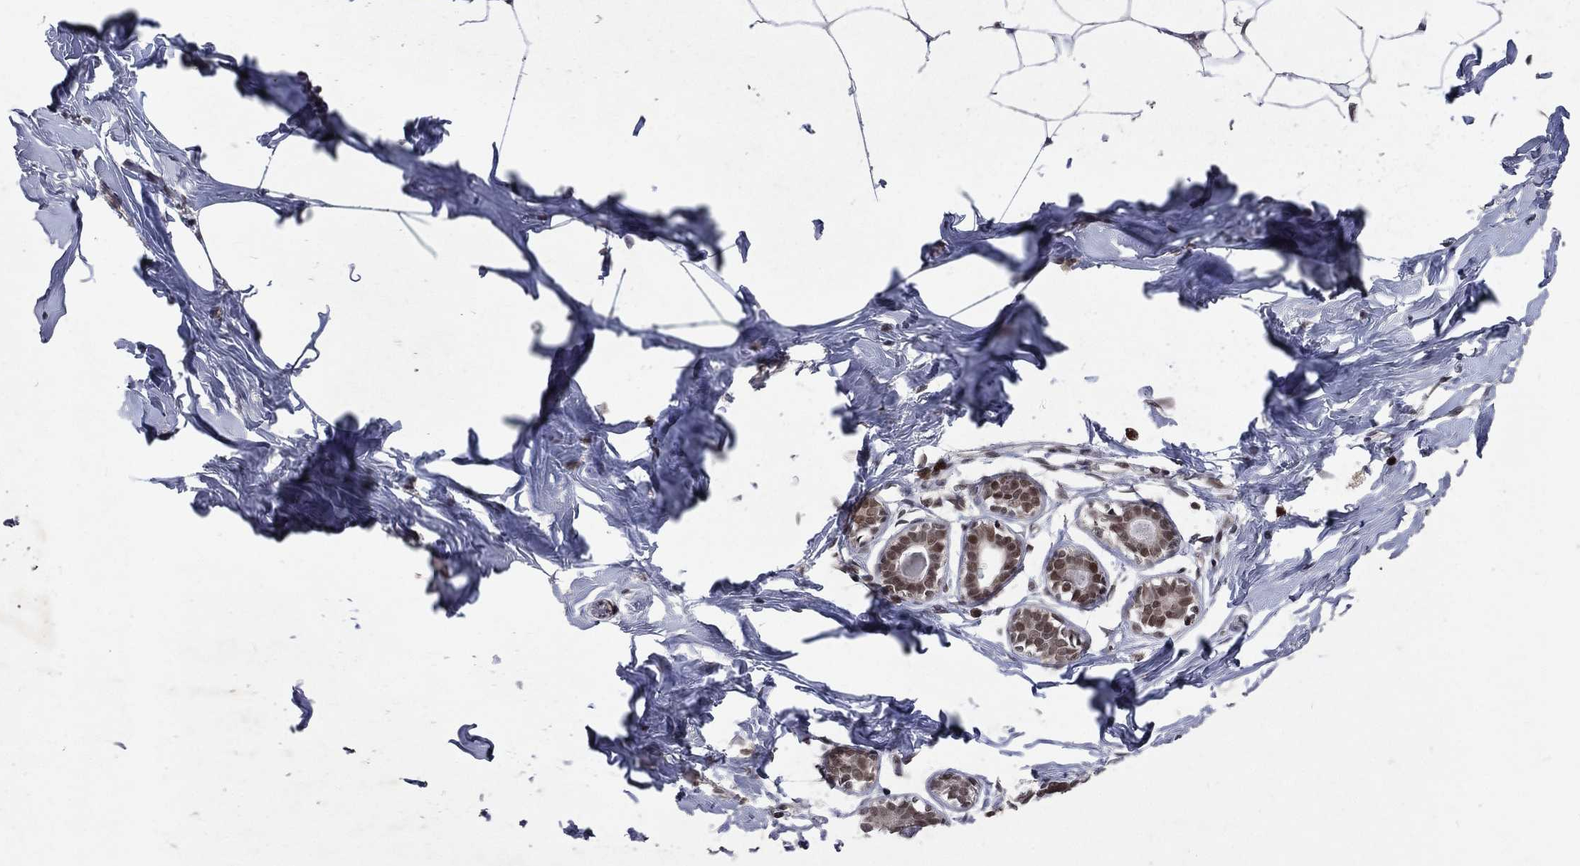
{"staining": {"intensity": "negative", "quantity": "none", "location": "none"}, "tissue": "breast", "cell_type": "Adipocytes", "image_type": "normal", "snomed": [{"axis": "morphology", "description": "Normal tissue, NOS"}, {"axis": "morphology", "description": "Lobular carcinoma, in situ"}, {"axis": "topography", "description": "Breast"}], "caption": "Immunohistochemical staining of unremarkable human breast demonstrates no significant expression in adipocytes. Nuclei are stained in blue.", "gene": "DMAP1", "patient": {"sex": "female", "age": 35}}